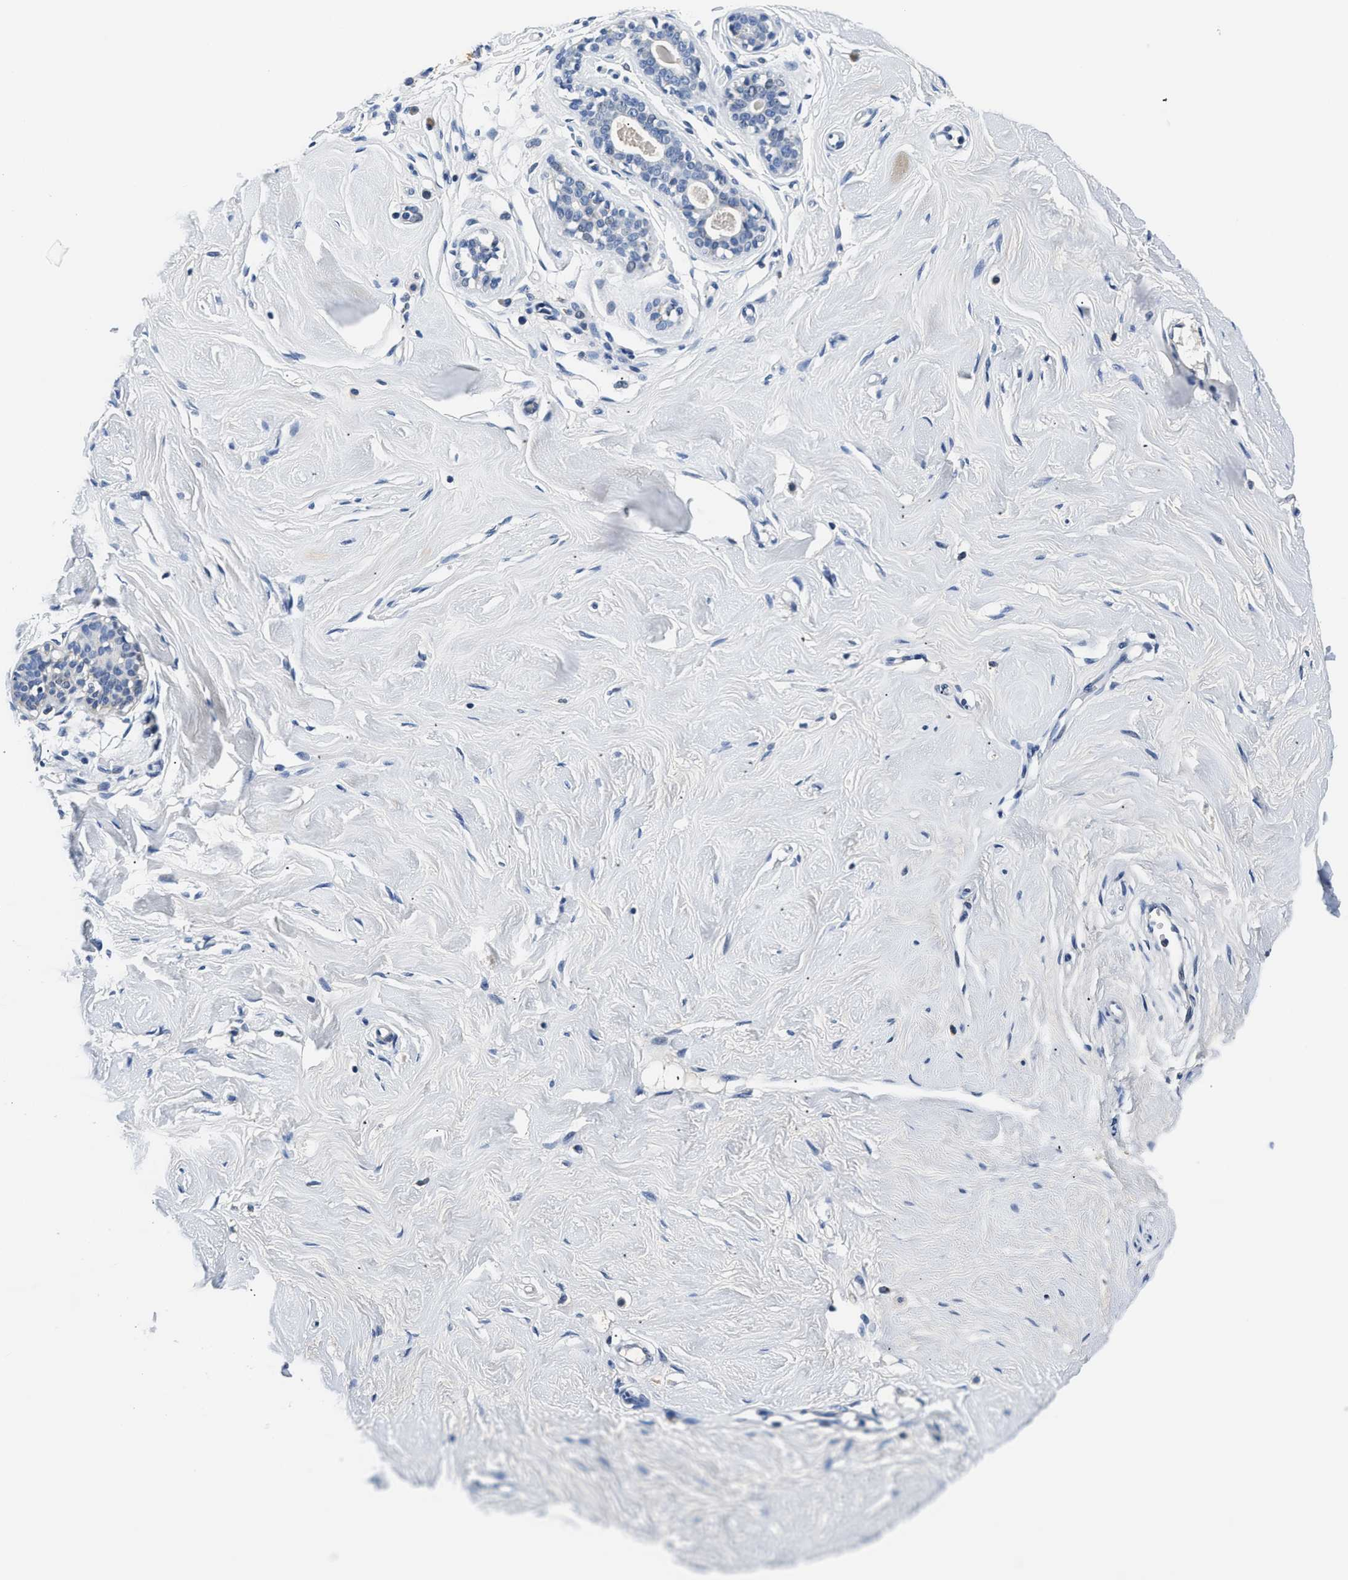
{"staining": {"intensity": "negative", "quantity": "none", "location": "none"}, "tissue": "breast", "cell_type": "Adipocytes", "image_type": "normal", "snomed": [{"axis": "morphology", "description": "Normal tissue, NOS"}, {"axis": "topography", "description": "Breast"}], "caption": "Photomicrograph shows no protein positivity in adipocytes of normal breast. The staining was performed using DAB (3,3'-diaminobenzidine) to visualize the protein expression in brown, while the nuclei were stained in blue with hematoxylin (Magnification: 20x).", "gene": "PCK2", "patient": {"sex": "female", "age": 23}}